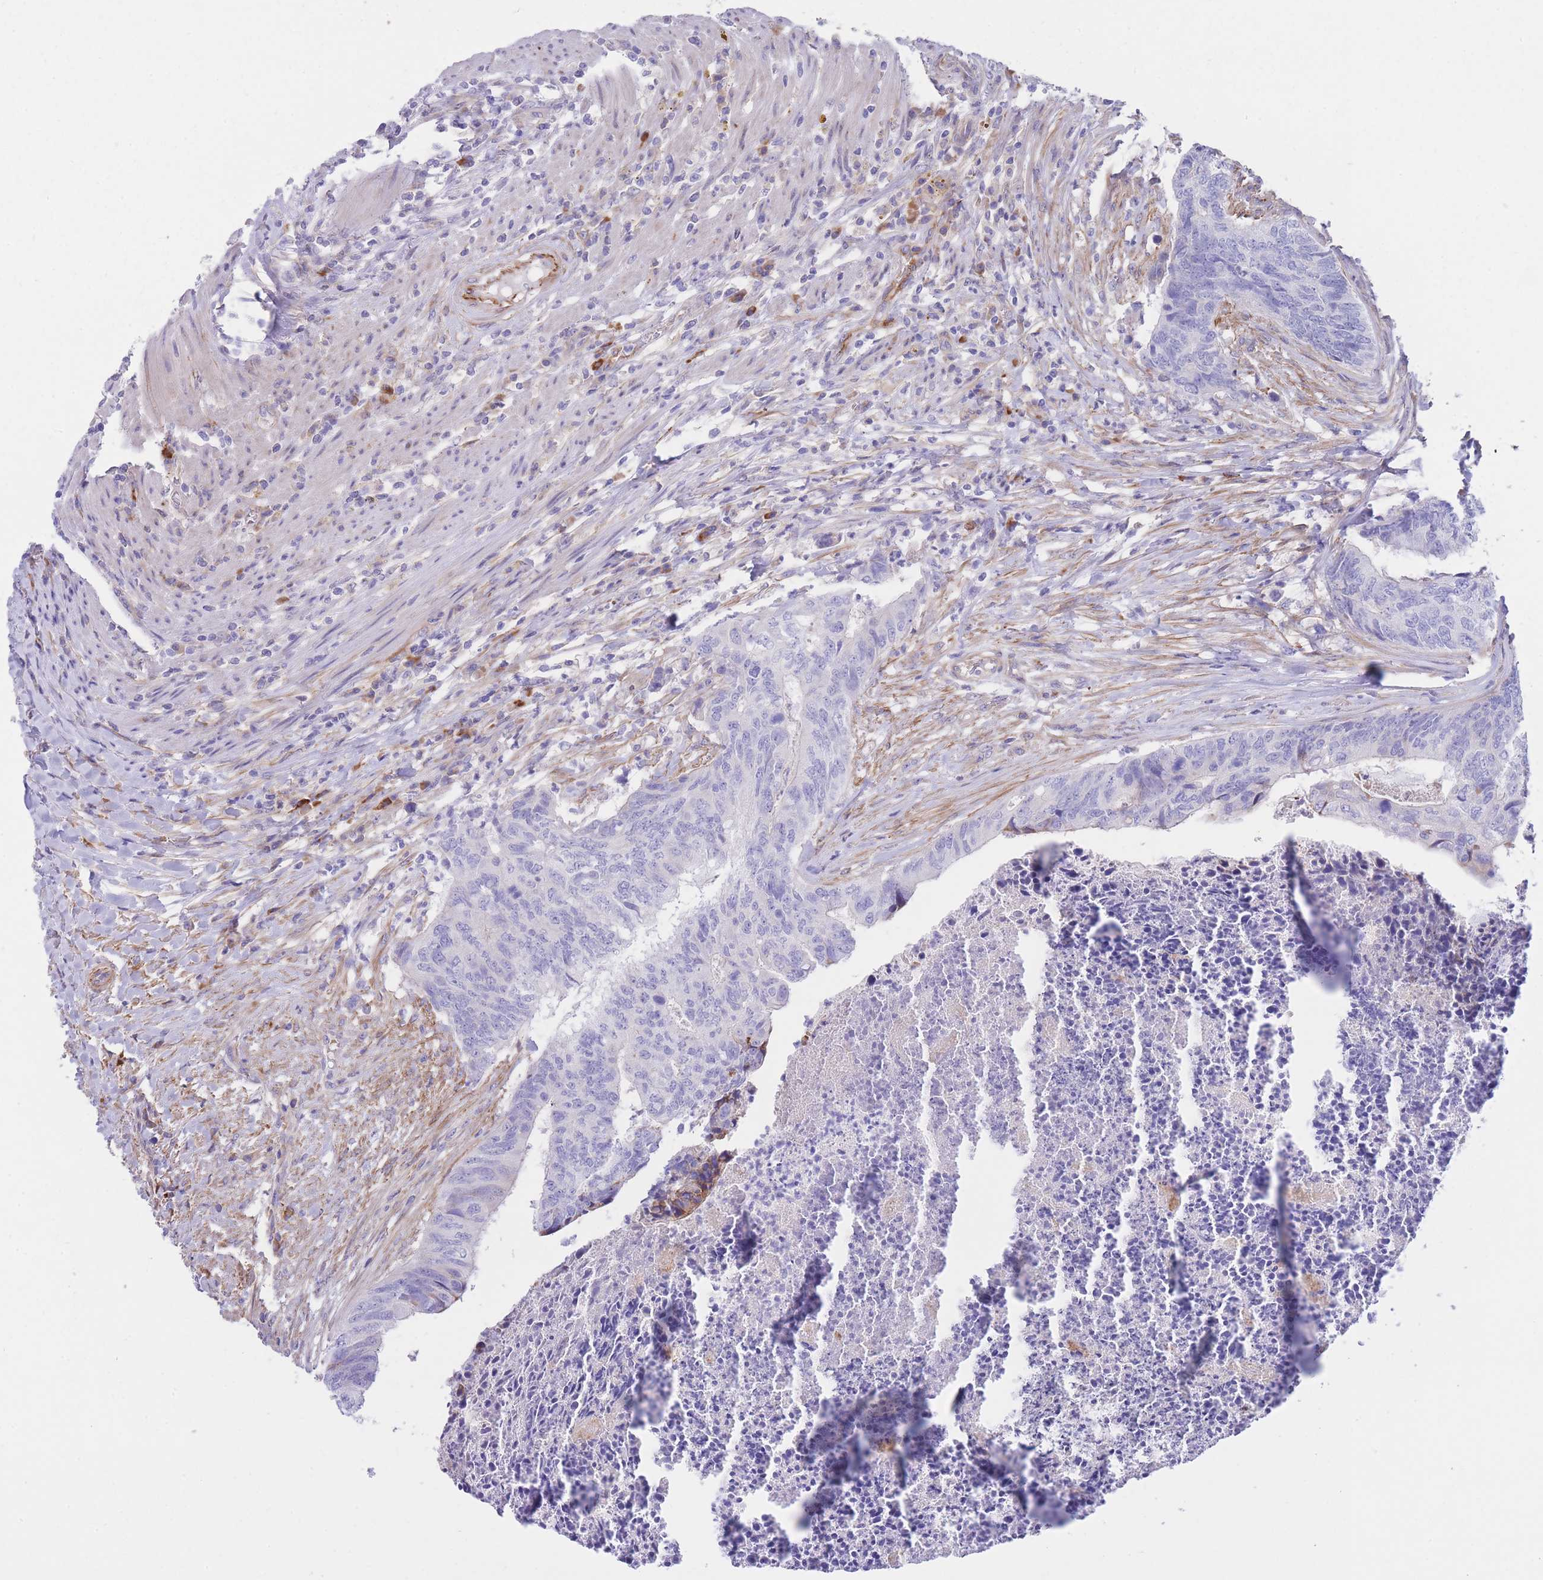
{"staining": {"intensity": "negative", "quantity": "none", "location": "none"}, "tissue": "colorectal cancer", "cell_type": "Tumor cells", "image_type": "cancer", "snomed": [{"axis": "morphology", "description": "Adenocarcinoma, NOS"}, {"axis": "topography", "description": "Colon"}], "caption": "DAB (3,3'-diaminobenzidine) immunohistochemical staining of human colorectal cancer (adenocarcinoma) displays no significant staining in tumor cells.", "gene": "DET1", "patient": {"sex": "female", "age": 67}}